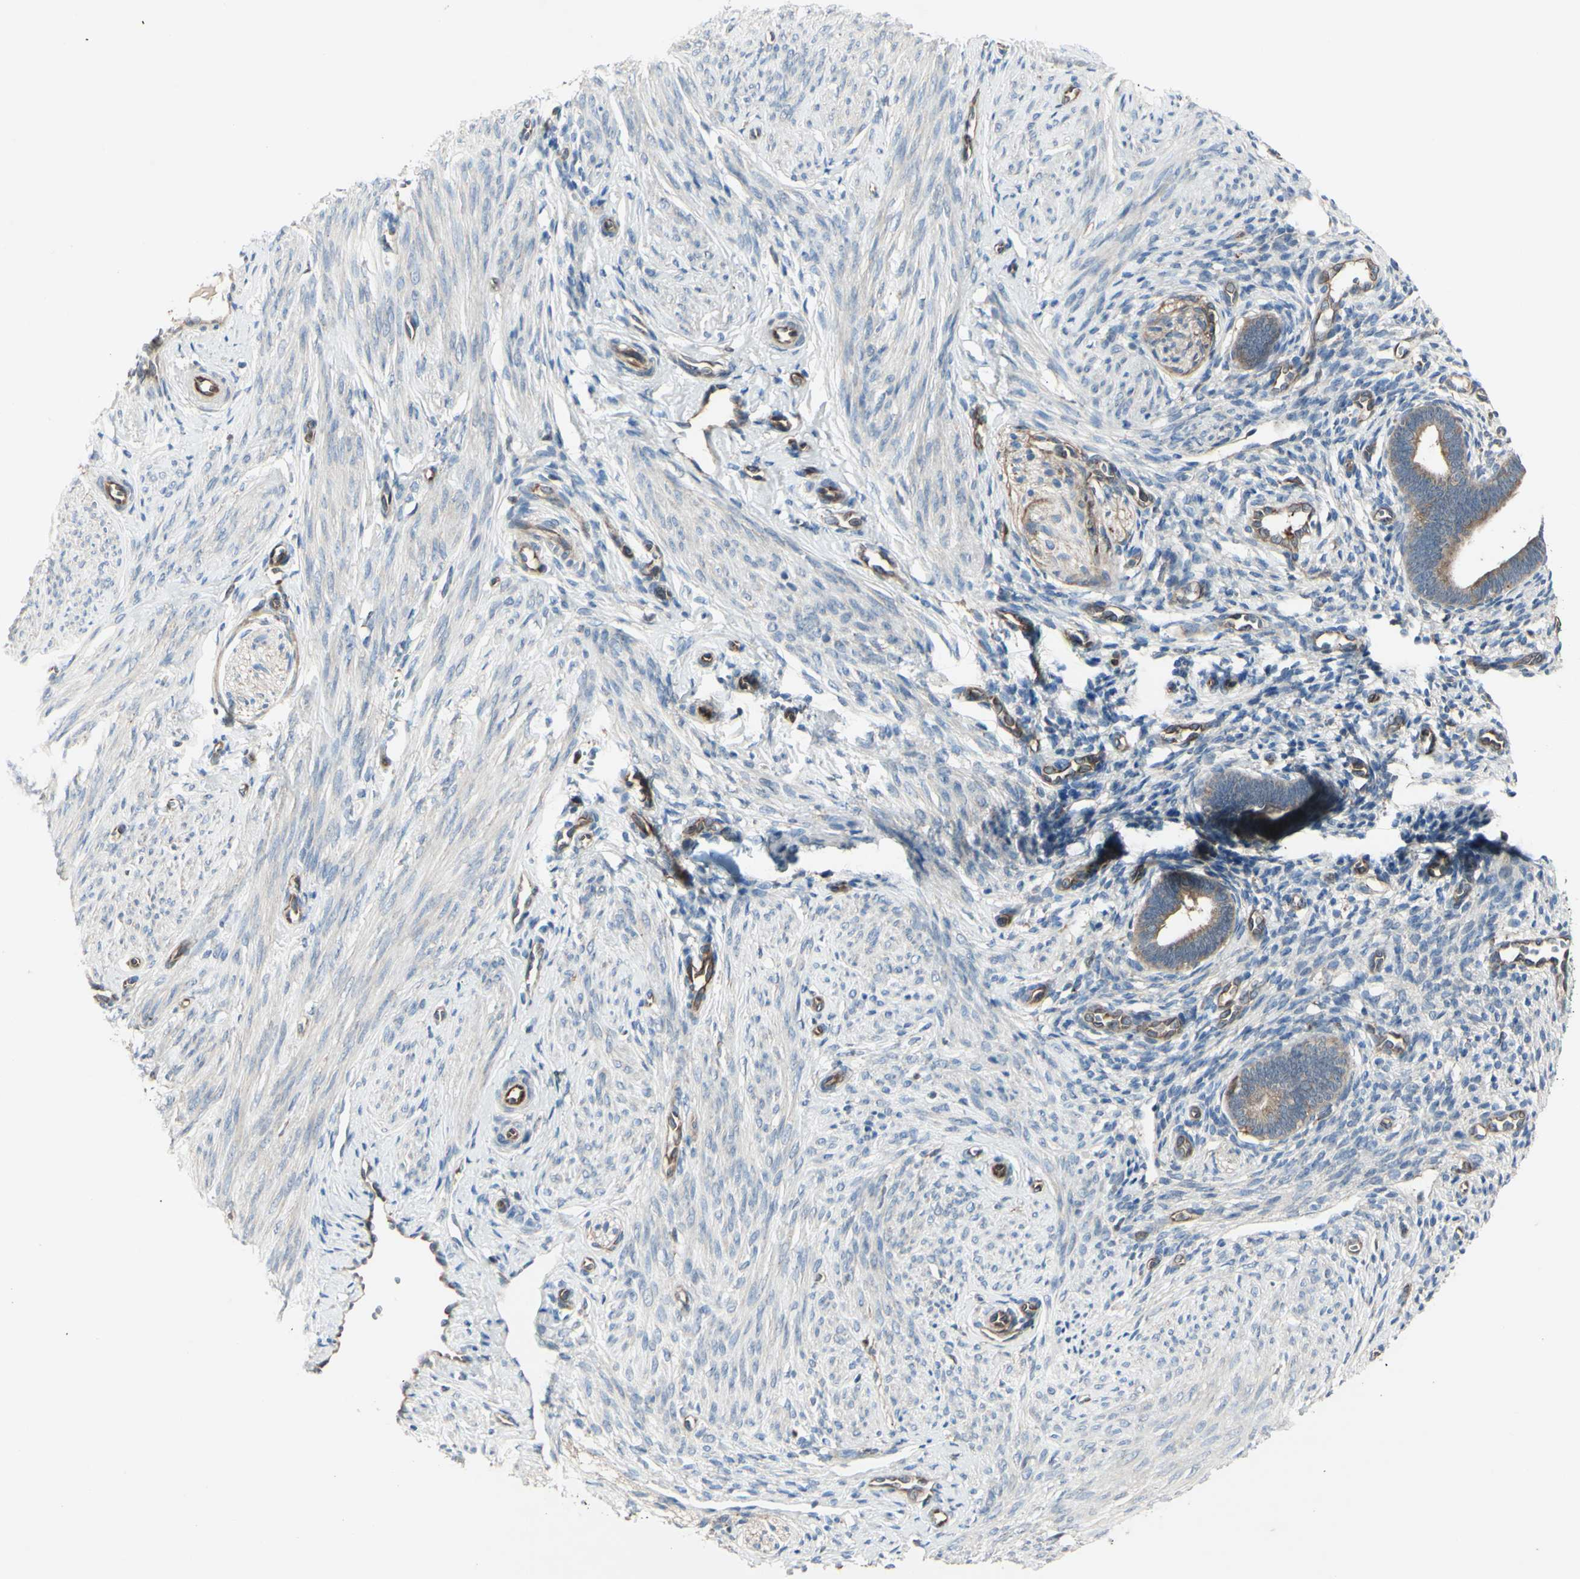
{"staining": {"intensity": "moderate", "quantity": "<25%", "location": "cytoplasmic/membranous"}, "tissue": "endometrium", "cell_type": "Cells in endometrial stroma", "image_type": "normal", "snomed": [{"axis": "morphology", "description": "Normal tissue, NOS"}, {"axis": "topography", "description": "Endometrium"}], "caption": "DAB (3,3'-diaminobenzidine) immunohistochemical staining of benign endometrium demonstrates moderate cytoplasmic/membranous protein staining in approximately <25% of cells in endometrial stroma. The staining was performed using DAB (3,3'-diaminobenzidine), with brown indicating positive protein expression. Nuclei are stained blue with hematoxylin.", "gene": "IGSF9B", "patient": {"sex": "female", "age": 27}}